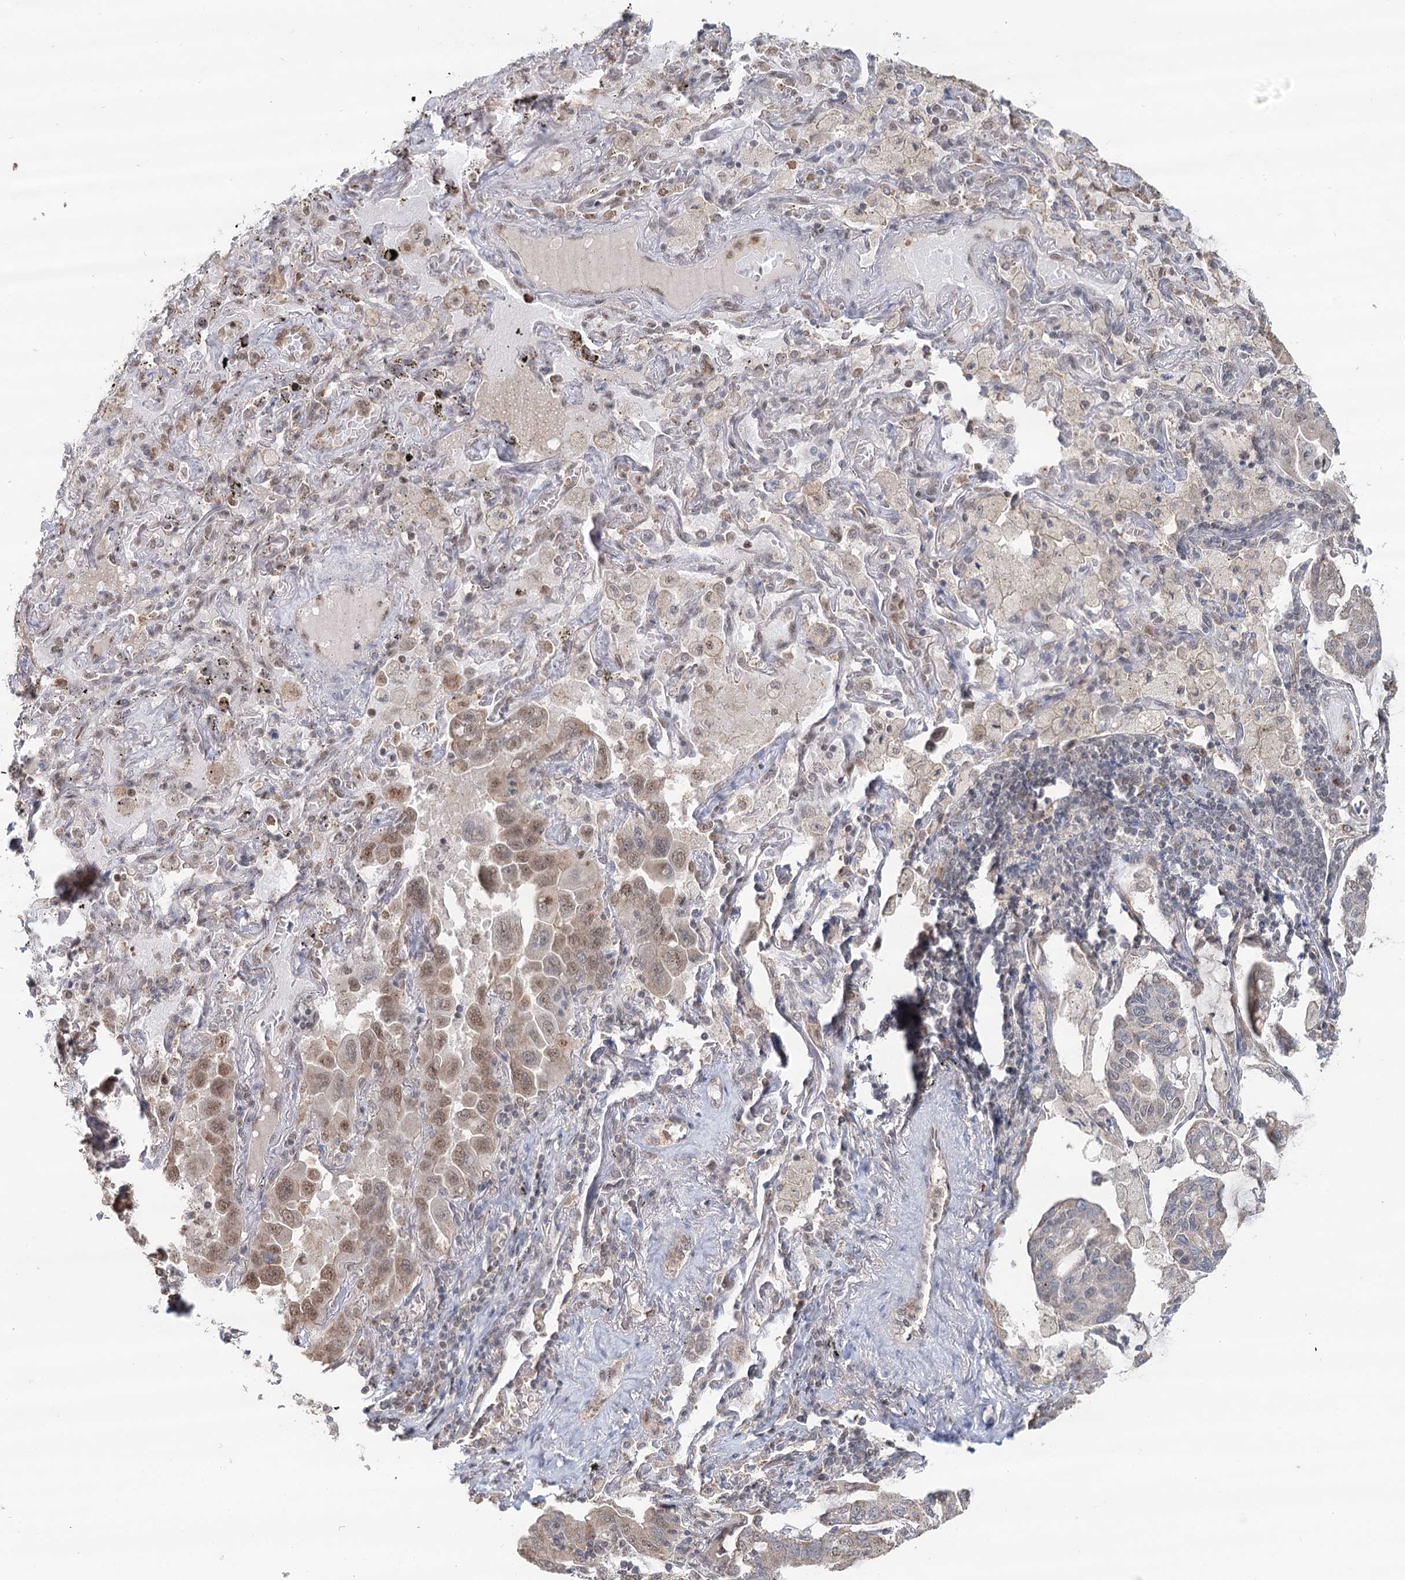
{"staining": {"intensity": "moderate", "quantity": "<25%", "location": "cytoplasmic/membranous,nuclear"}, "tissue": "lung cancer", "cell_type": "Tumor cells", "image_type": "cancer", "snomed": [{"axis": "morphology", "description": "Adenocarcinoma, NOS"}, {"axis": "topography", "description": "Lung"}], "caption": "Protein expression analysis of human adenocarcinoma (lung) reveals moderate cytoplasmic/membranous and nuclear positivity in approximately <25% of tumor cells.", "gene": "GPALPP1", "patient": {"sex": "male", "age": 64}}